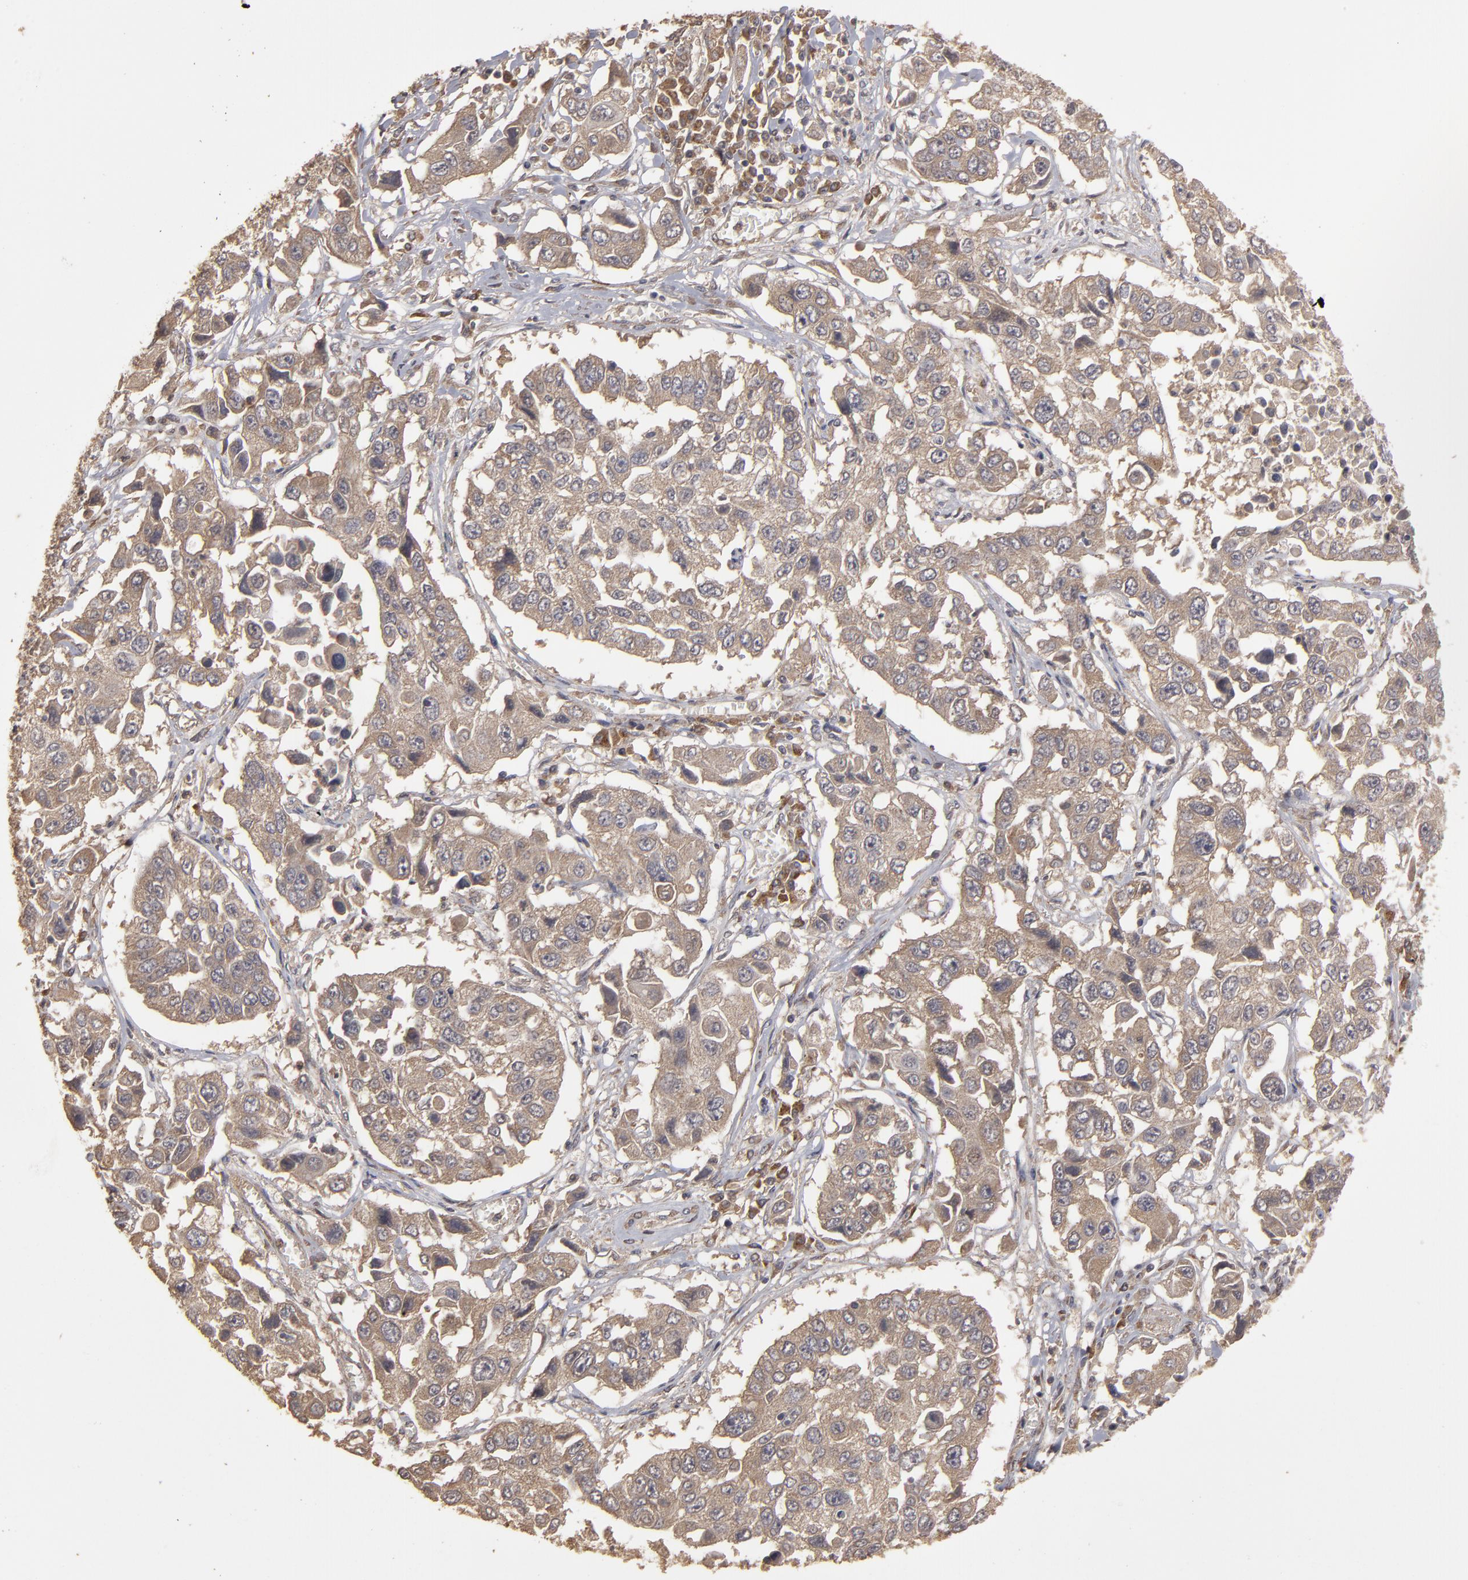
{"staining": {"intensity": "weak", "quantity": ">75%", "location": "cytoplasmic/membranous"}, "tissue": "lung cancer", "cell_type": "Tumor cells", "image_type": "cancer", "snomed": [{"axis": "morphology", "description": "Squamous cell carcinoma, NOS"}, {"axis": "topography", "description": "Lung"}], "caption": "Immunohistochemical staining of human squamous cell carcinoma (lung) demonstrates weak cytoplasmic/membranous protein positivity in about >75% of tumor cells. The staining was performed using DAB, with brown indicating positive protein expression. Nuclei are stained blue with hematoxylin.", "gene": "MMP2", "patient": {"sex": "male", "age": 71}}